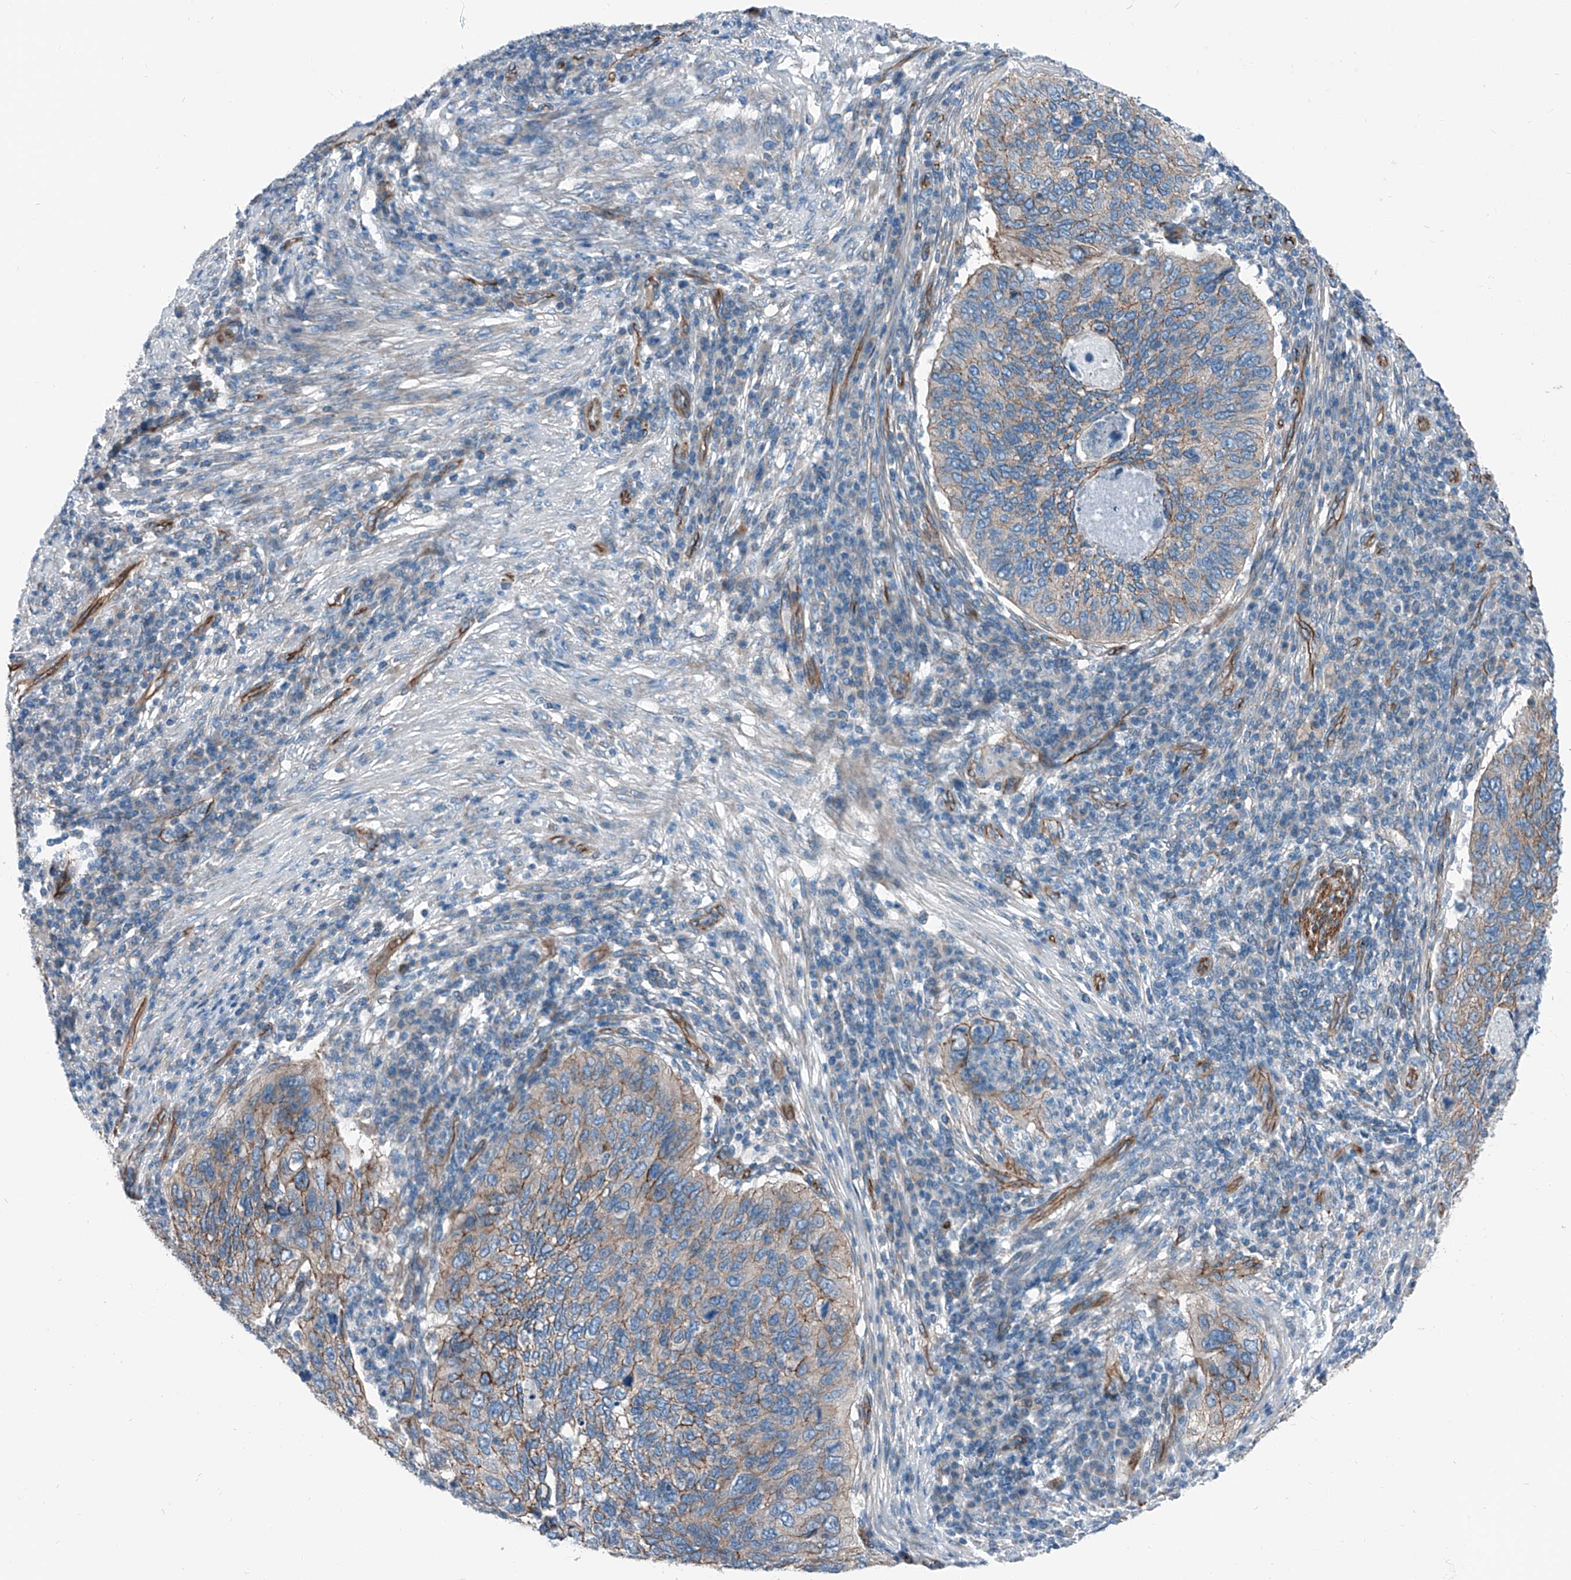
{"staining": {"intensity": "moderate", "quantity": "25%-75%", "location": "cytoplasmic/membranous"}, "tissue": "cervical cancer", "cell_type": "Tumor cells", "image_type": "cancer", "snomed": [{"axis": "morphology", "description": "Squamous cell carcinoma, NOS"}, {"axis": "topography", "description": "Cervix"}], "caption": "Immunohistochemistry (IHC) of cervical cancer shows medium levels of moderate cytoplasmic/membranous expression in approximately 25%-75% of tumor cells.", "gene": "THEMIS2", "patient": {"sex": "female", "age": 38}}